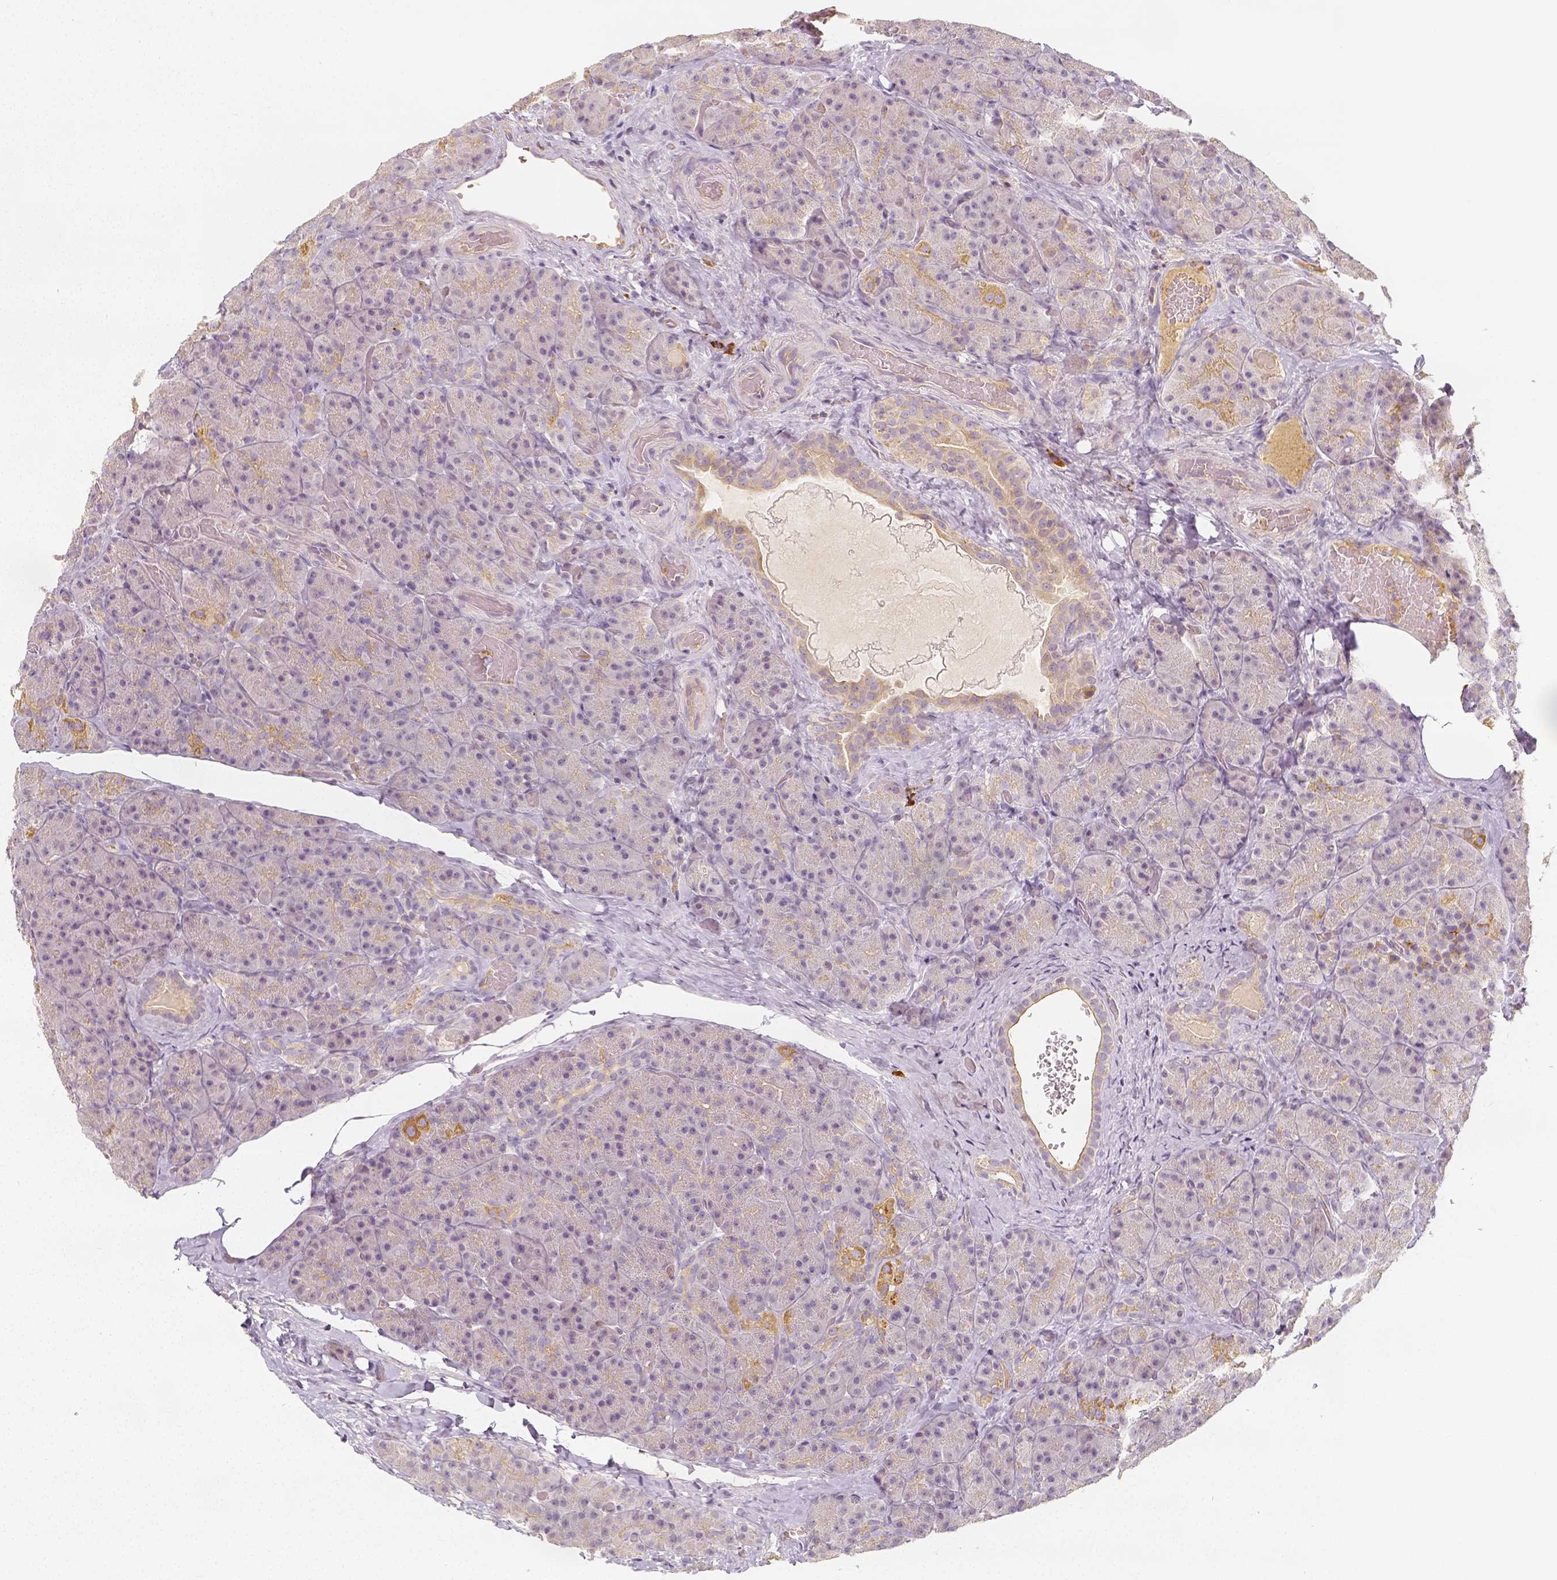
{"staining": {"intensity": "moderate", "quantity": "<25%", "location": "cytoplasmic/membranous"}, "tissue": "pancreas", "cell_type": "Exocrine glandular cells", "image_type": "normal", "snomed": [{"axis": "morphology", "description": "Normal tissue, NOS"}, {"axis": "topography", "description": "Pancreas"}], "caption": "Protein expression analysis of unremarkable human pancreas reveals moderate cytoplasmic/membranous positivity in approximately <25% of exocrine glandular cells.", "gene": "PTPRJ", "patient": {"sex": "male", "age": 57}}